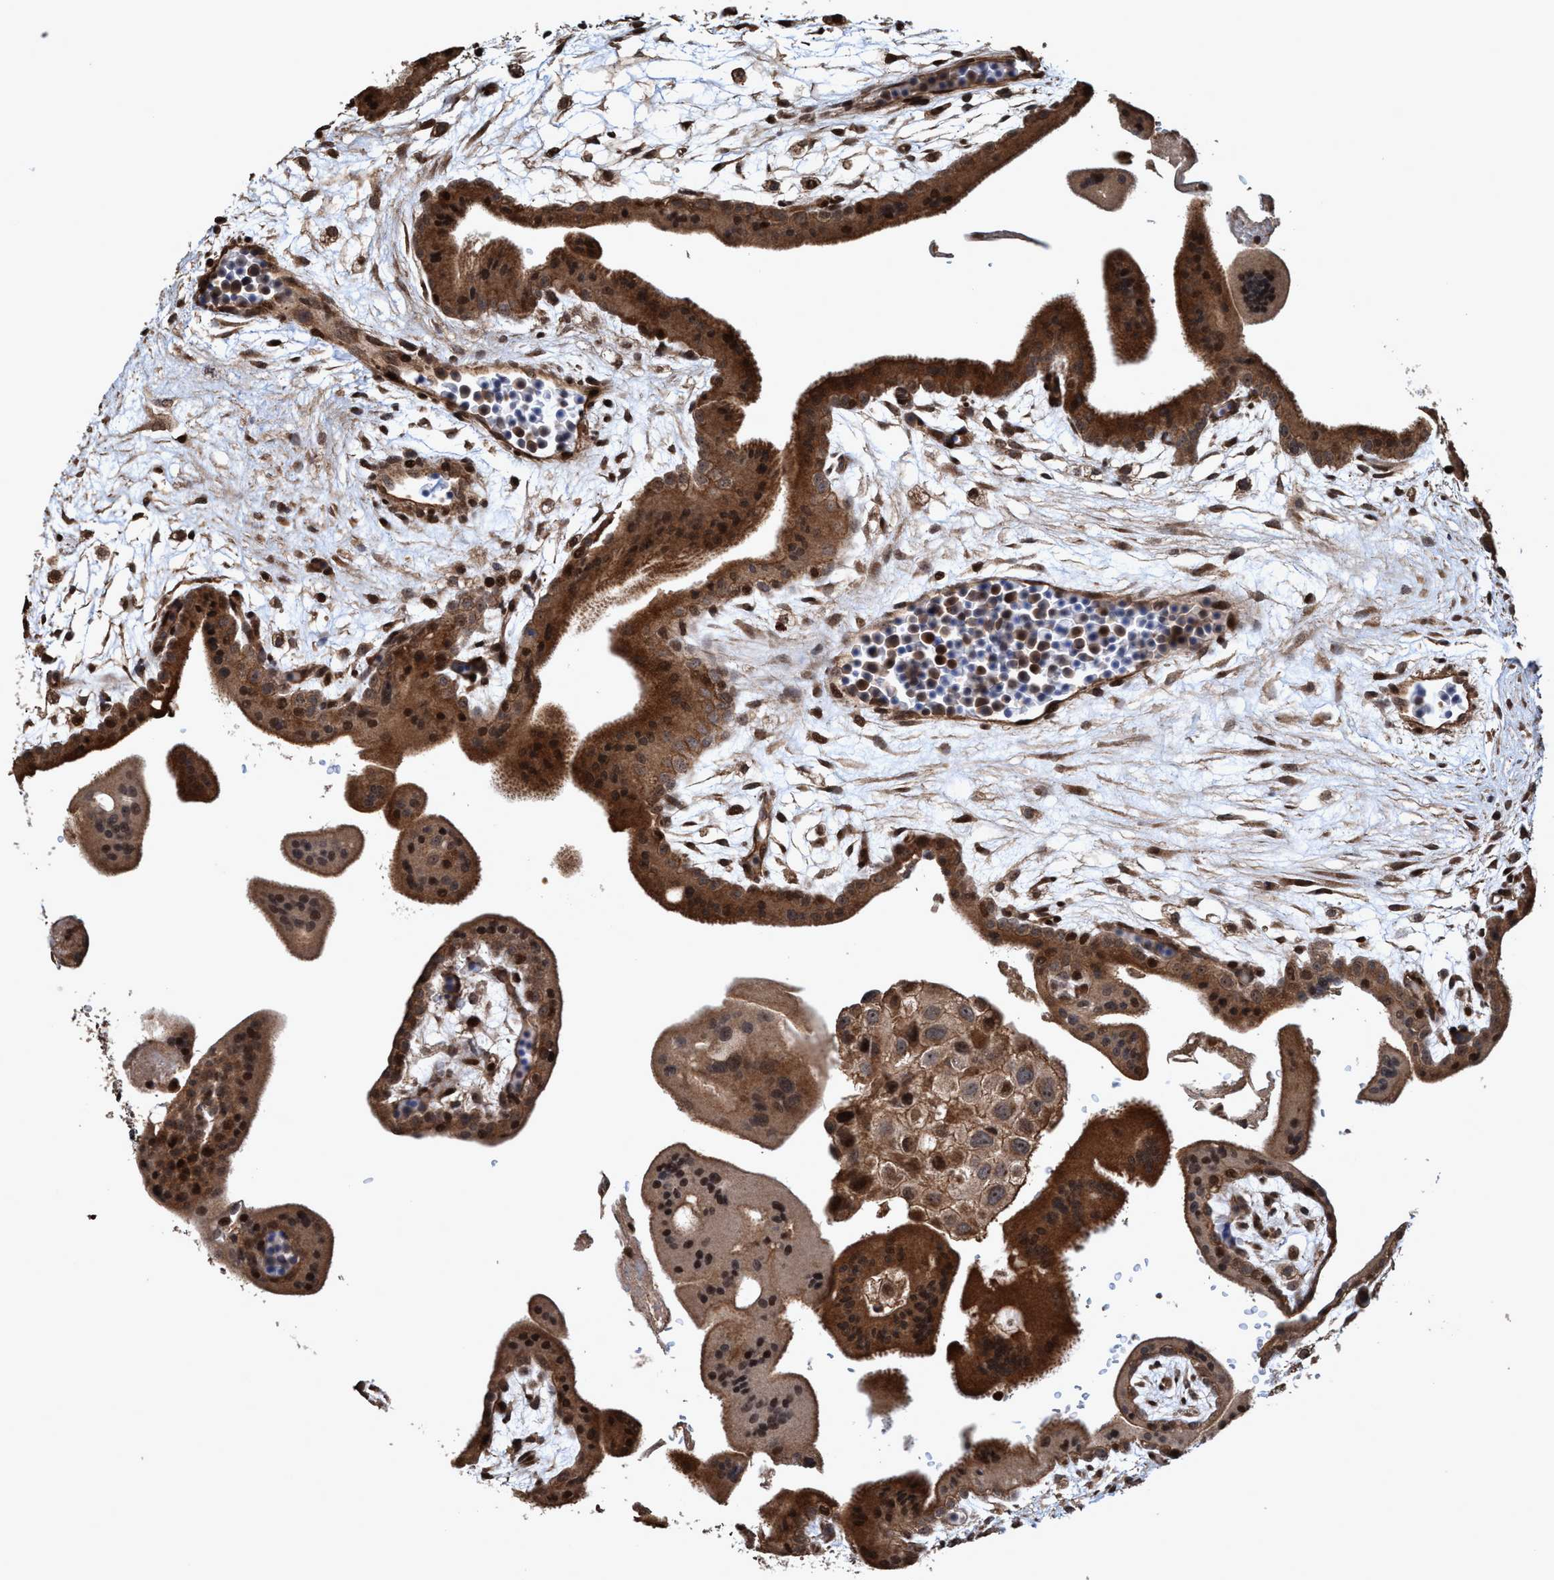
{"staining": {"intensity": "strong", "quantity": ">75%", "location": "cytoplasmic/membranous,nuclear"}, "tissue": "placenta", "cell_type": "Trophoblastic cells", "image_type": "normal", "snomed": [{"axis": "morphology", "description": "Normal tissue, NOS"}, {"axis": "topography", "description": "Placenta"}], "caption": "Immunohistochemical staining of normal human placenta demonstrates strong cytoplasmic/membranous,nuclear protein positivity in about >75% of trophoblastic cells.", "gene": "TRPC7", "patient": {"sex": "female", "age": 35}}